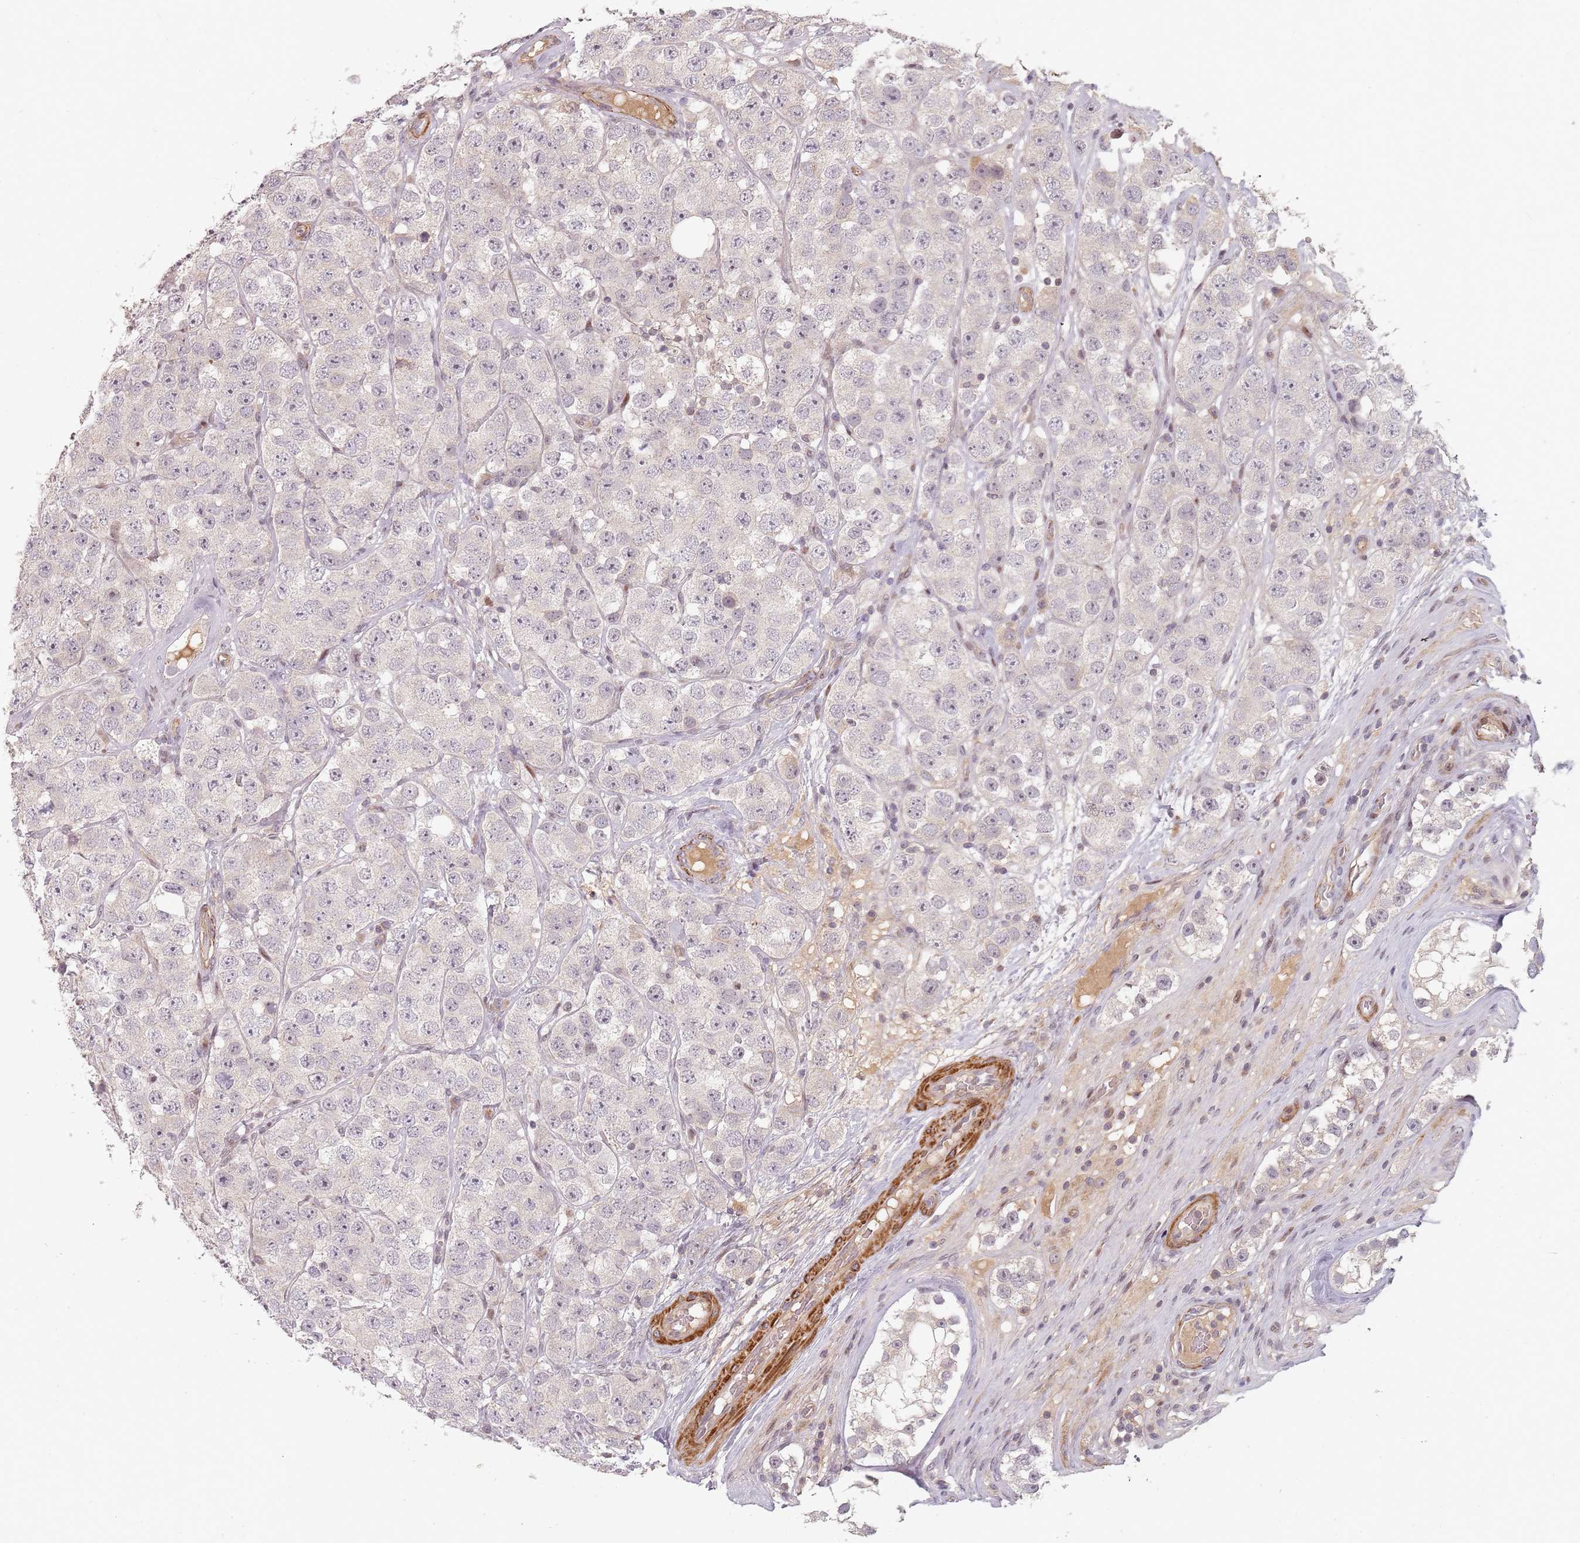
{"staining": {"intensity": "negative", "quantity": "none", "location": "none"}, "tissue": "testis cancer", "cell_type": "Tumor cells", "image_type": "cancer", "snomed": [{"axis": "morphology", "description": "Seminoma, NOS"}, {"axis": "topography", "description": "Testis"}], "caption": "This is an immunohistochemistry photomicrograph of human testis cancer. There is no expression in tumor cells.", "gene": "RPS6KA2", "patient": {"sex": "male", "age": 28}}